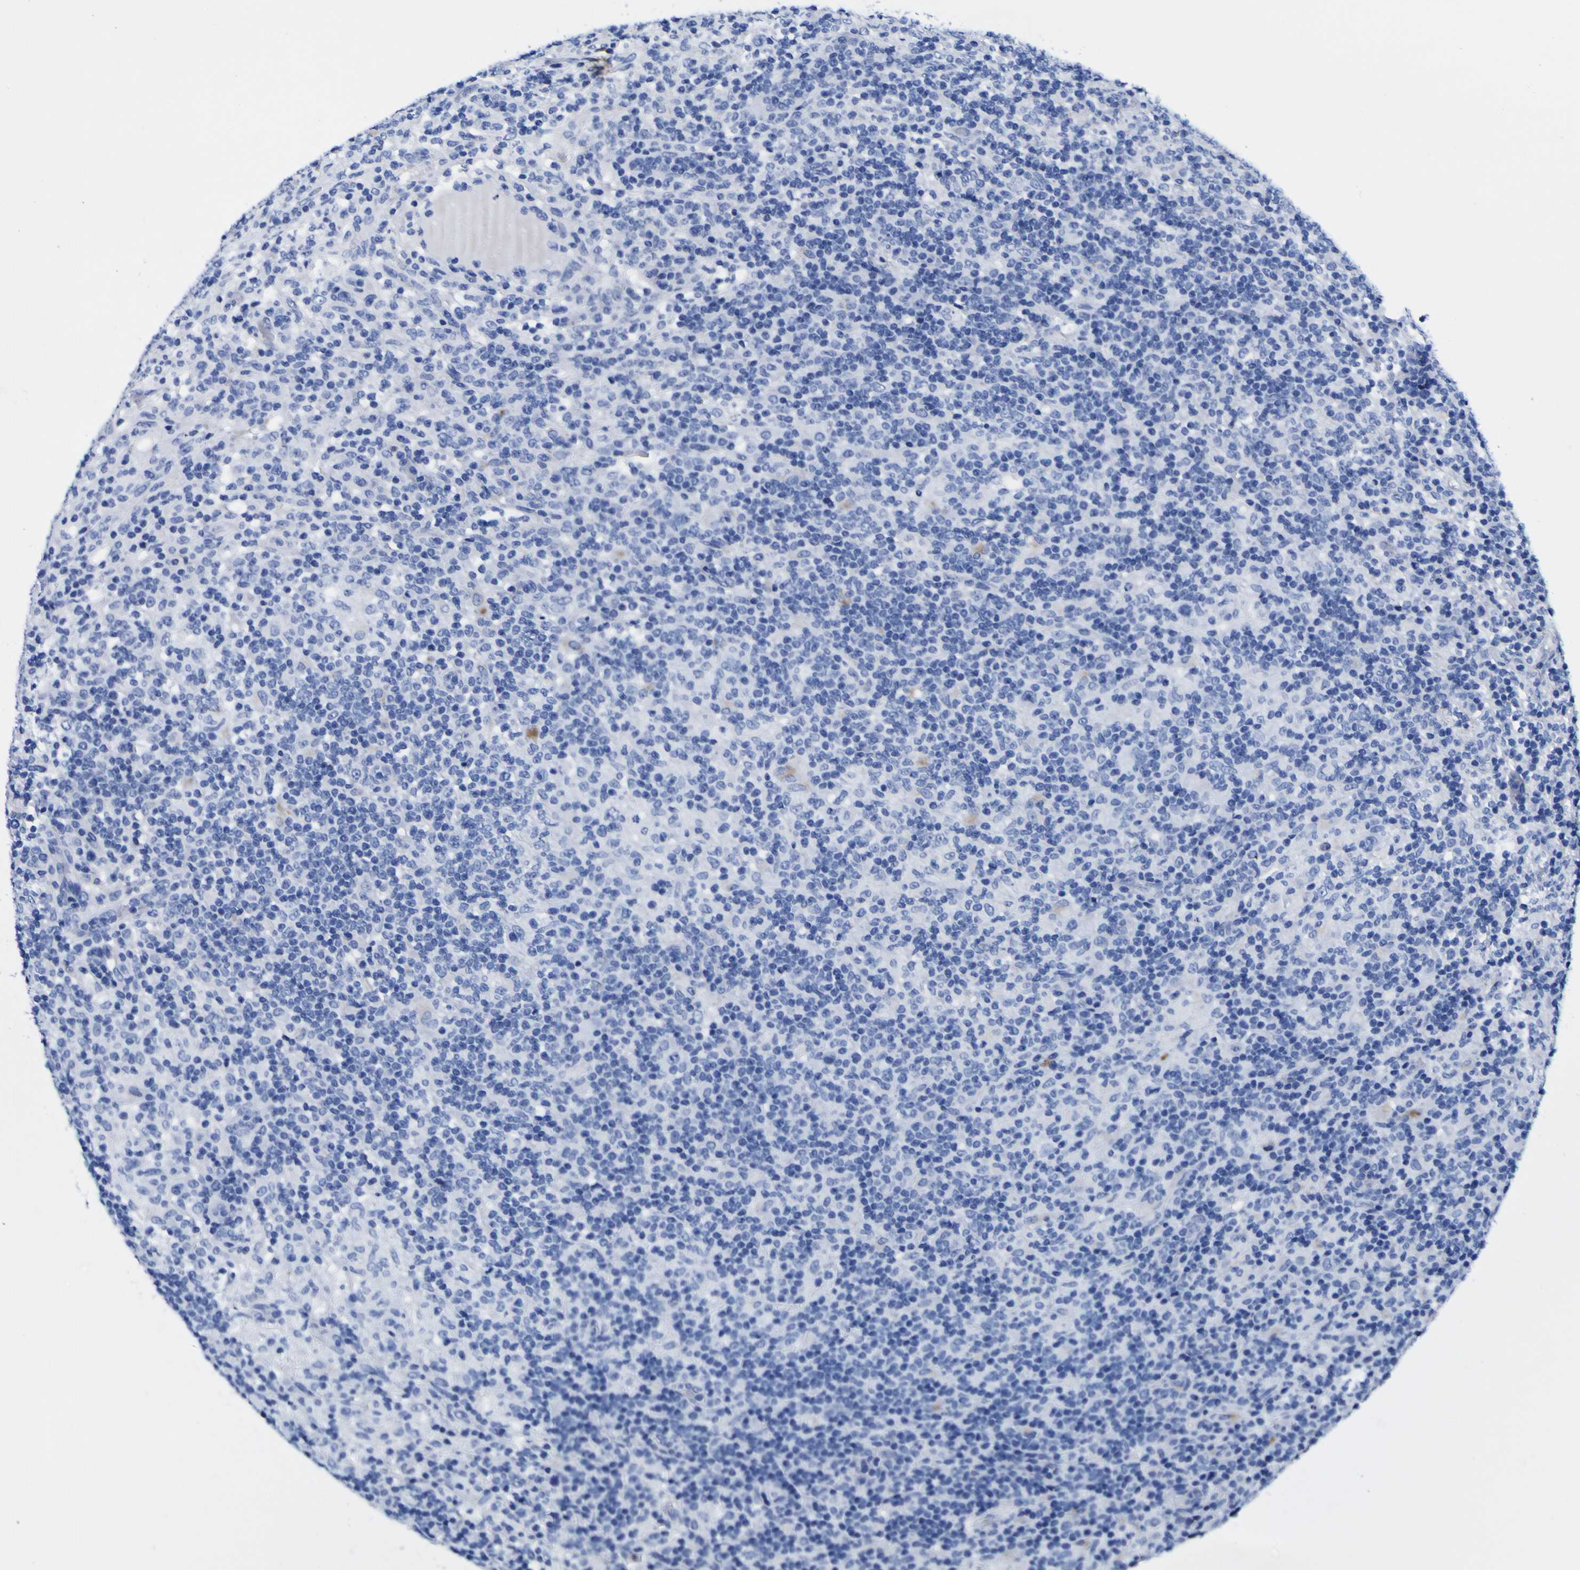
{"staining": {"intensity": "negative", "quantity": "none", "location": "none"}, "tissue": "lymphoma", "cell_type": "Tumor cells", "image_type": "cancer", "snomed": [{"axis": "morphology", "description": "Hodgkin's disease, NOS"}, {"axis": "topography", "description": "Lymph node"}], "caption": "The immunohistochemistry histopathology image has no significant staining in tumor cells of Hodgkin's disease tissue.", "gene": "HLA-DQA1", "patient": {"sex": "male", "age": 70}}